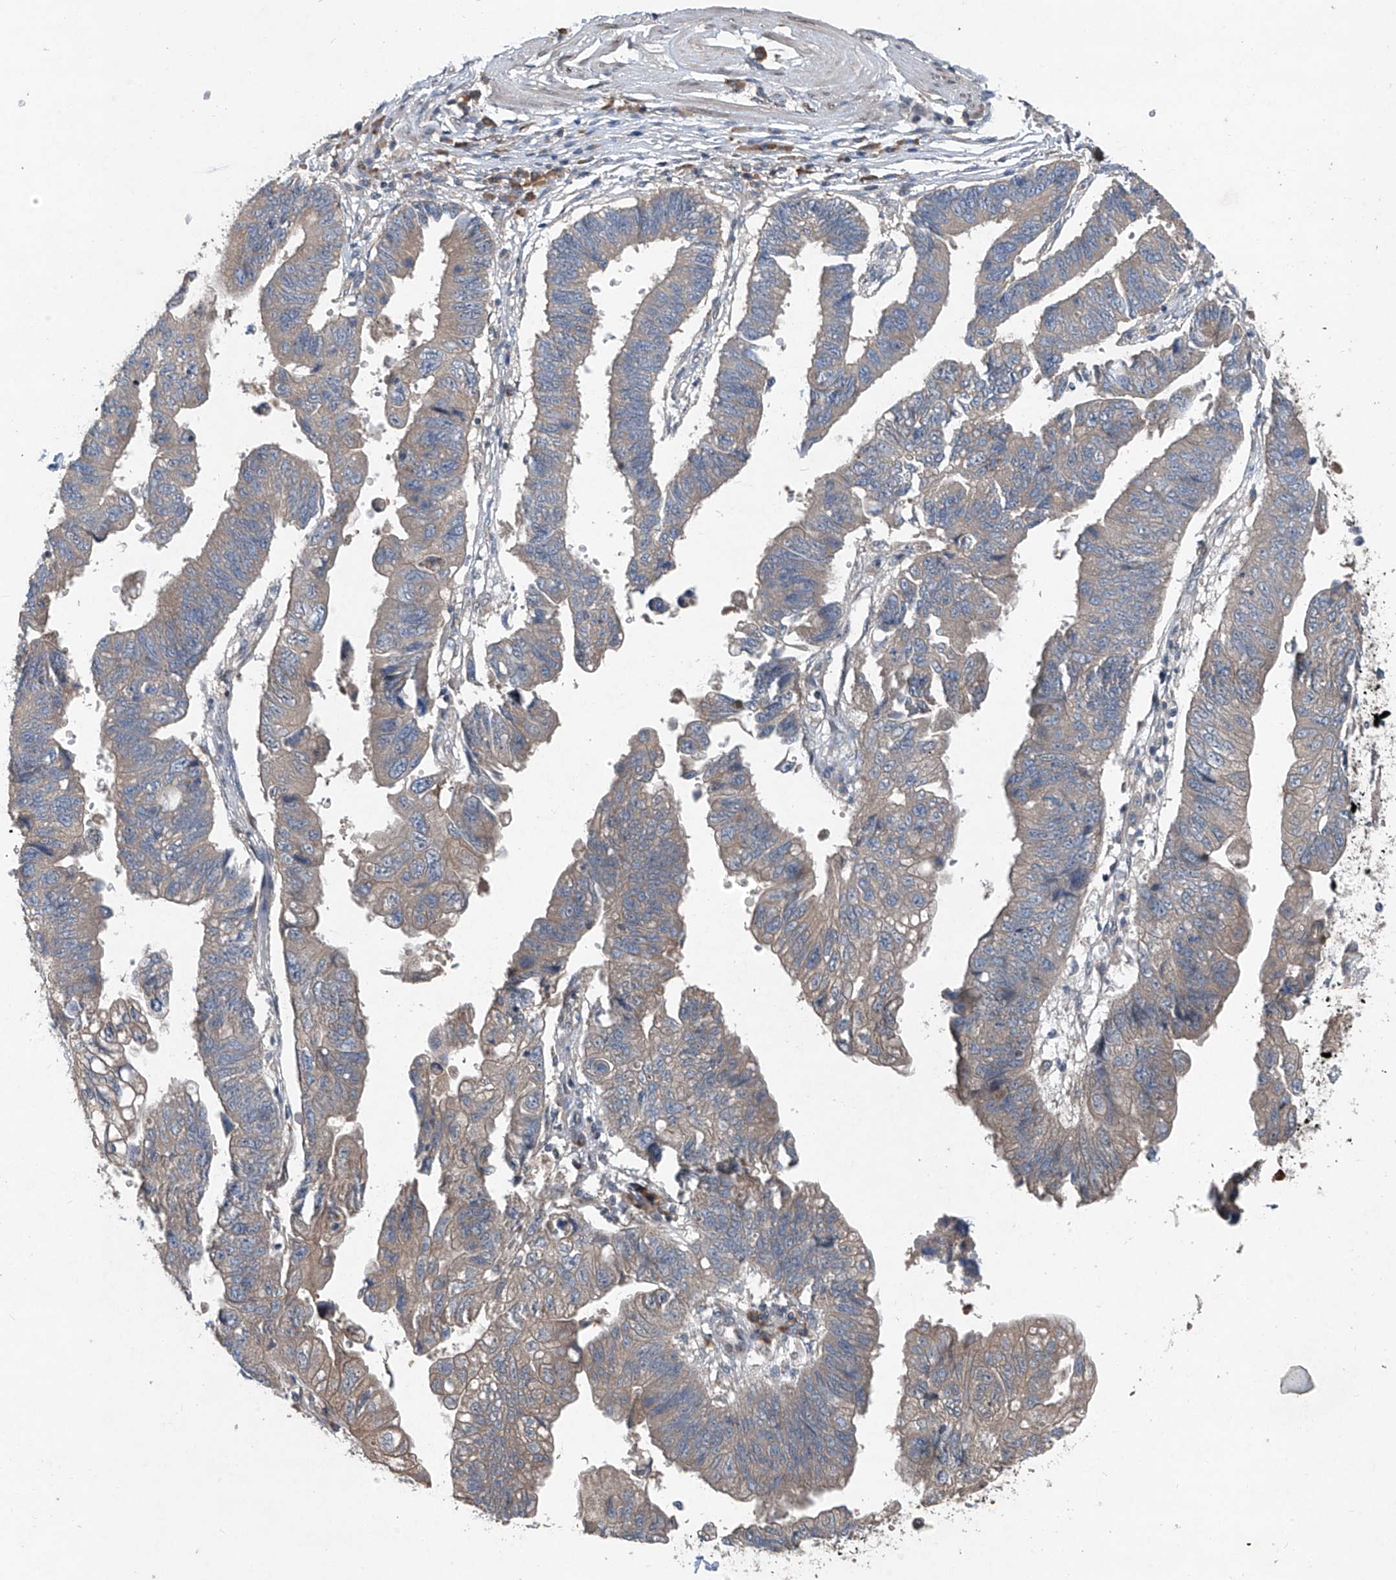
{"staining": {"intensity": "weak", "quantity": "25%-75%", "location": "cytoplasmic/membranous"}, "tissue": "stomach cancer", "cell_type": "Tumor cells", "image_type": "cancer", "snomed": [{"axis": "morphology", "description": "Adenocarcinoma, NOS"}, {"axis": "topography", "description": "Stomach"}], "caption": "IHC of stomach cancer exhibits low levels of weak cytoplasmic/membranous expression in approximately 25%-75% of tumor cells.", "gene": "FOXRED2", "patient": {"sex": "male", "age": 59}}